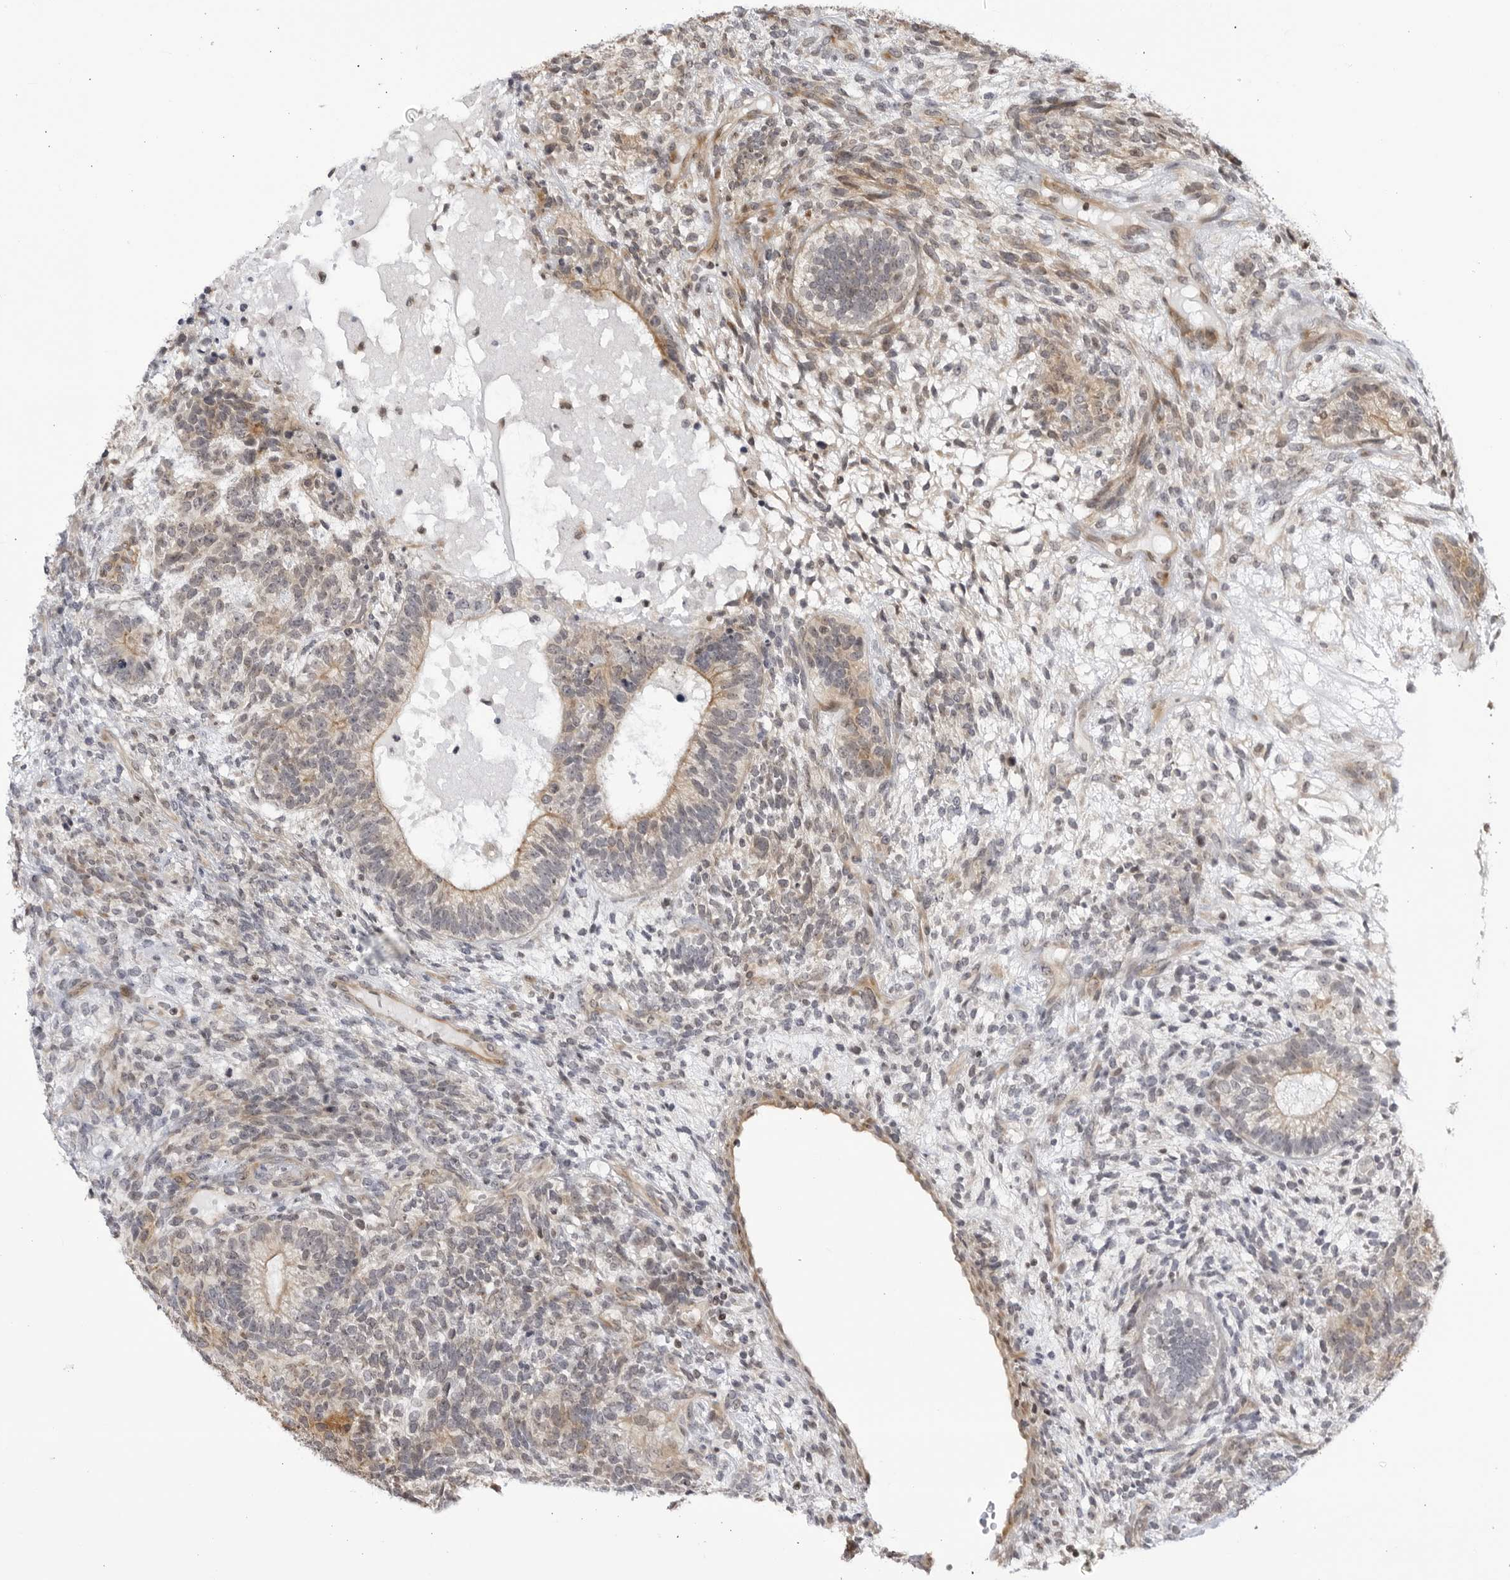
{"staining": {"intensity": "weak", "quantity": "25%-75%", "location": "cytoplasmic/membranous"}, "tissue": "testis cancer", "cell_type": "Tumor cells", "image_type": "cancer", "snomed": [{"axis": "morphology", "description": "Seminoma, NOS"}, {"axis": "morphology", "description": "Carcinoma, Embryonal, NOS"}, {"axis": "topography", "description": "Testis"}], "caption": "A brown stain shows weak cytoplasmic/membranous positivity of a protein in human testis embryonal carcinoma tumor cells. The staining was performed using DAB (3,3'-diaminobenzidine) to visualize the protein expression in brown, while the nuclei were stained in blue with hematoxylin (Magnification: 20x).", "gene": "CNBD1", "patient": {"sex": "male", "age": 28}}